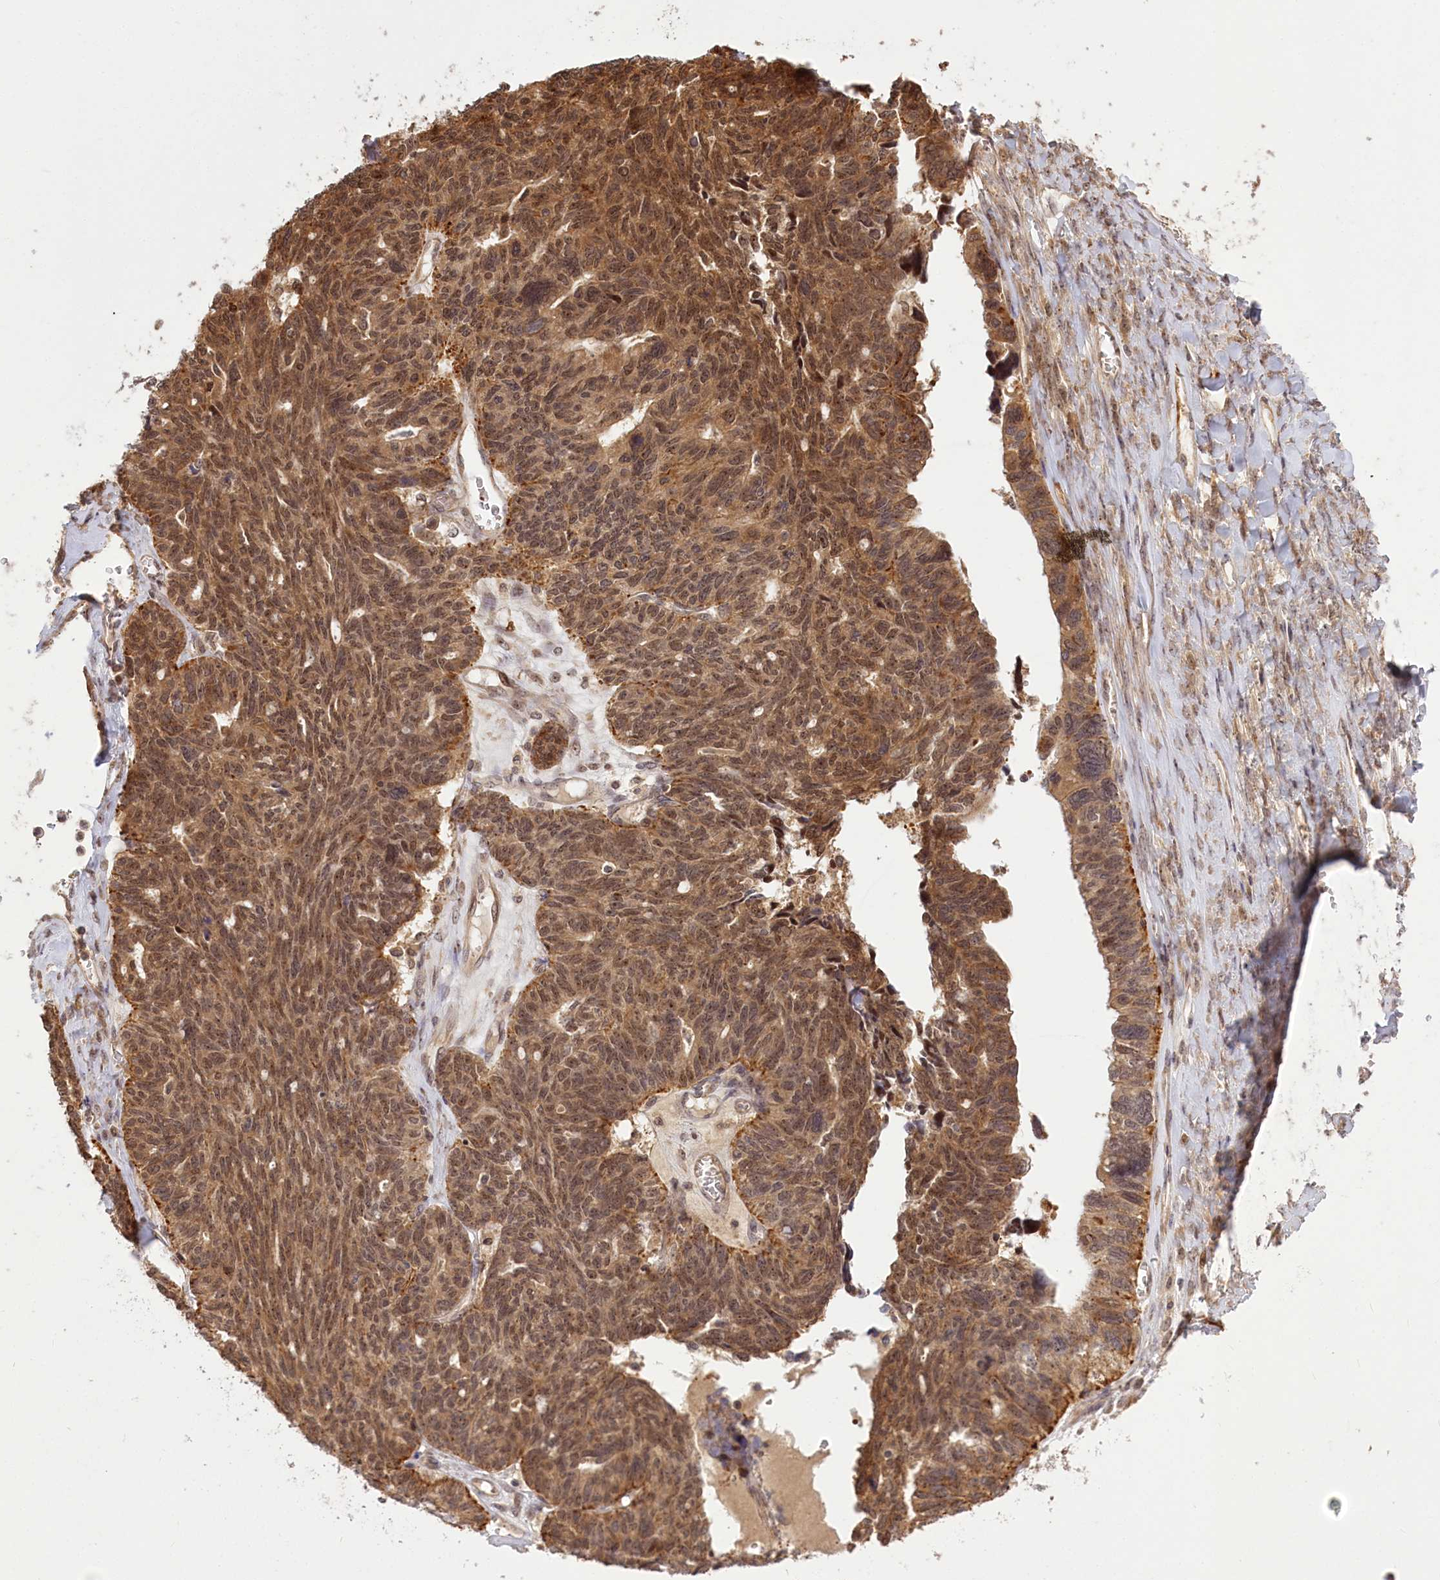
{"staining": {"intensity": "moderate", "quantity": ">75%", "location": "cytoplasmic/membranous,nuclear"}, "tissue": "ovarian cancer", "cell_type": "Tumor cells", "image_type": "cancer", "snomed": [{"axis": "morphology", "description": "Cystadenocarcinoma, serous, NOS"}, {"axis": "topography", "description": "Ovary"}], "caption": "Moderate cytoplasmic/membranous and nuclear protein positivity is appreciated in about >75% of tumor cells in ovarian cancer (serous cystadenocarcinoma).", "gene": "SERGEF", "patient": {"sex": "female", "age": 79}}